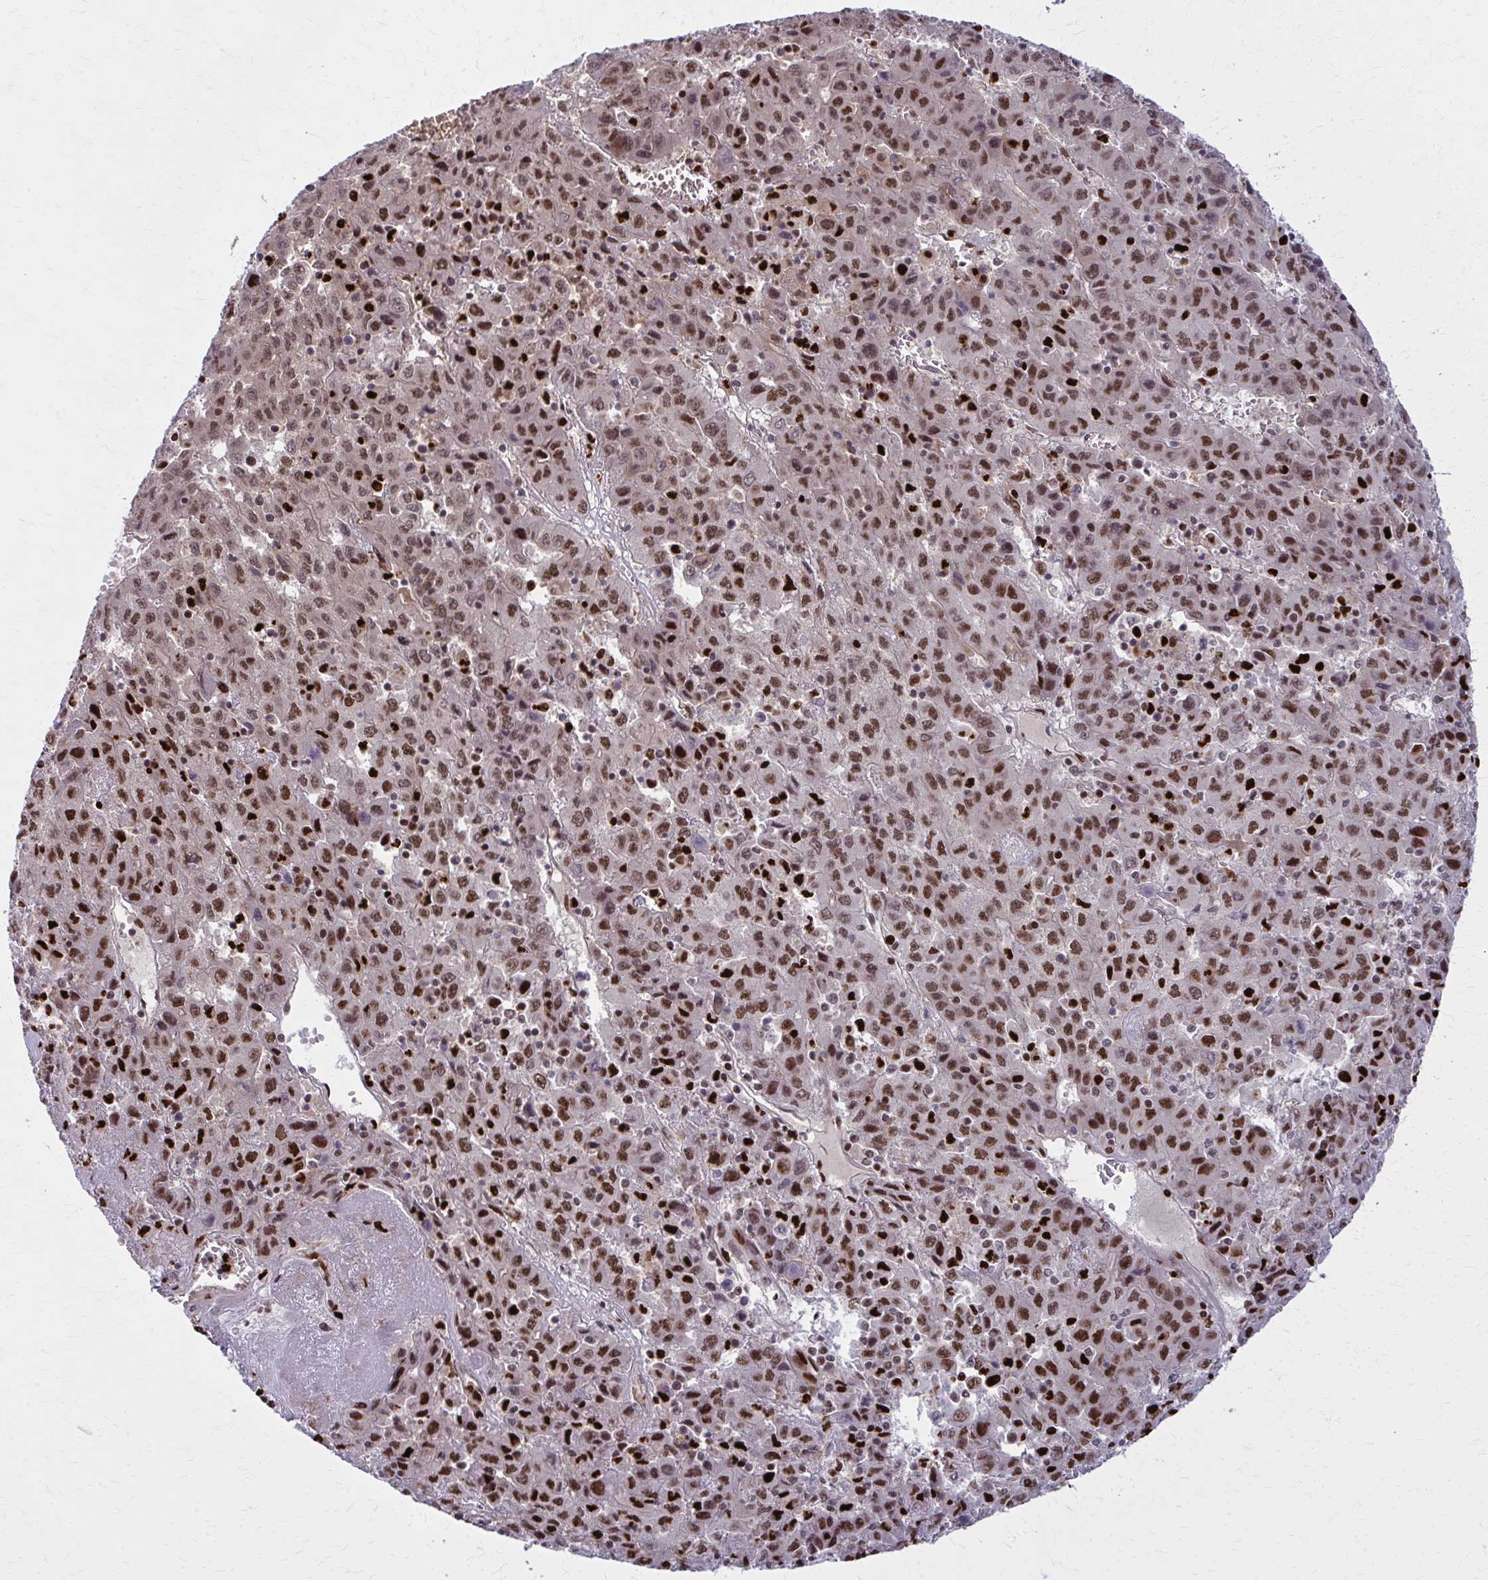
{"staining": {"intensity": "moderate", "quantity": ">75%", "location": "nuclear"}, "tissue": "liver cancer", "cell_type": "Tumor cells", "image_type": "cancer", "snomed": [{"axis": "morphology", "description": "Carcinoma, Hepatocellular, NOS"}, {"axis": "topography", "description": "Liver"}], "caption": "A brown stain labels moderate nuclear expression of a protein in human liver cancer tumor cells.", "gene": "ZNF559", "patient": {"sex": "female", "age": 53}}